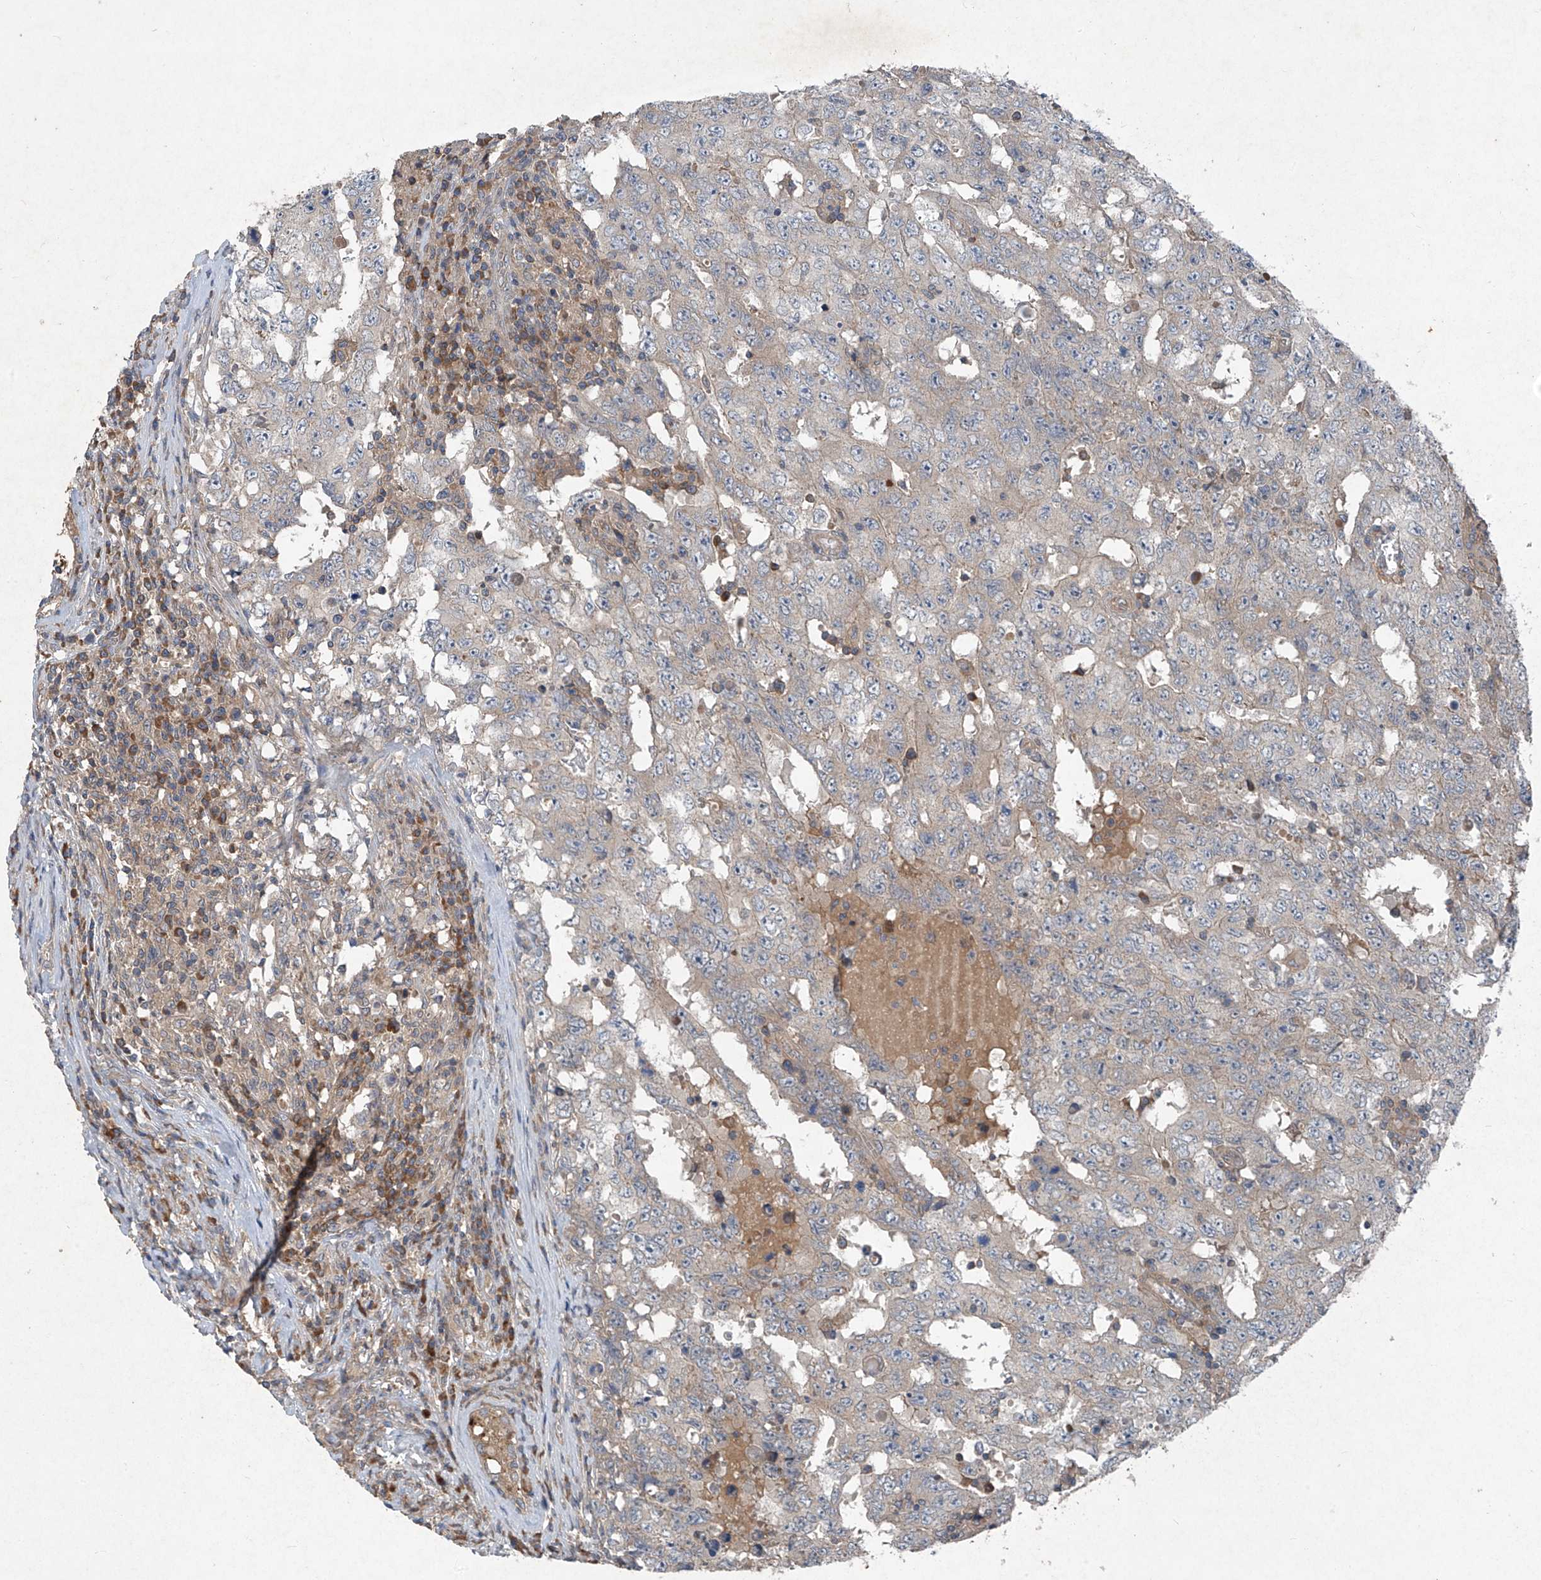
{"staining": {"intensity": "weak", "quantity": "<25%", "location": "cytoplasmic/membranous"}, "tissue": "testis cancer", "cell_type": "Tumor cells", "image_type": "cancer", "snomed": [{"axis": "morphology", "description": "Carcinoma, Embryonal, NOS"}, {"axis": "topography", "description": "Testis"}], "caption": "Immunohistochemistry (IHC) micrograph of testis embryonal carcinoma stained for a protein (brown), which exhibits no positivity in tumor cells. (Brightfield microscopy of DAB (3,3'-diaminobenzidine) IHC at high magnification).", "gene": "FOXRED2", "patient": {"sex": "male", "age": 26}}